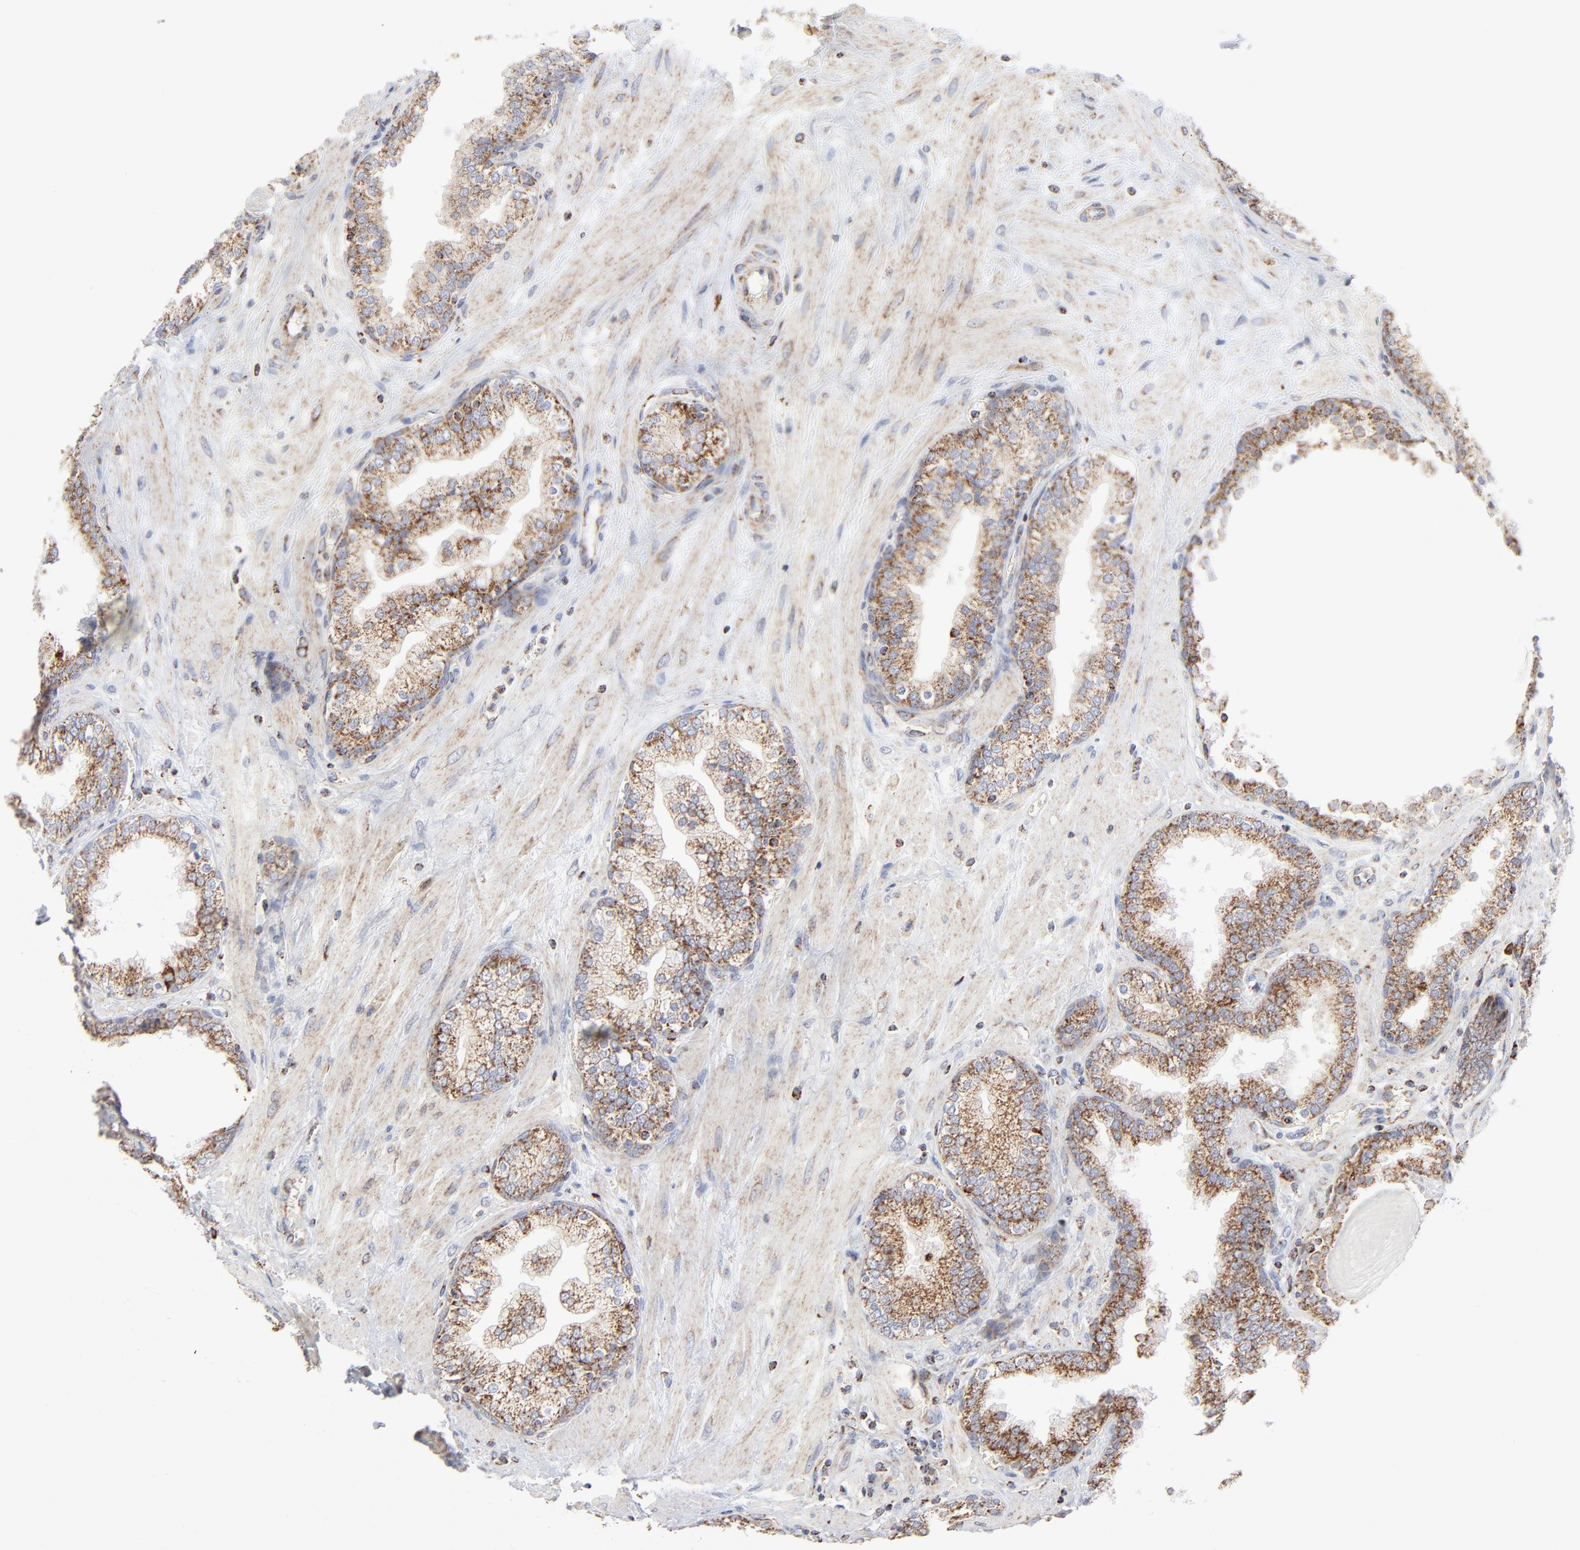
{"staining": {"intensity": "moderate", "quantity": ">75%", "location": "cytoplasmic/membranous"}, "tissue": "prostate", "cell_type": "Glandular cells", "image_type": "normal", "snomed": [{"axis": "morphology", "description": "Normal tissue, NOS"}, {"axis": "topography", "description": "Prostate"}], "caption": "The image displays a brown stain indicating the presence of a protein in the cytoplasmic/membranous of glandular cells in prostate.", "gene": "ASB3", "patient": {"sex": "male", "age": 51}}